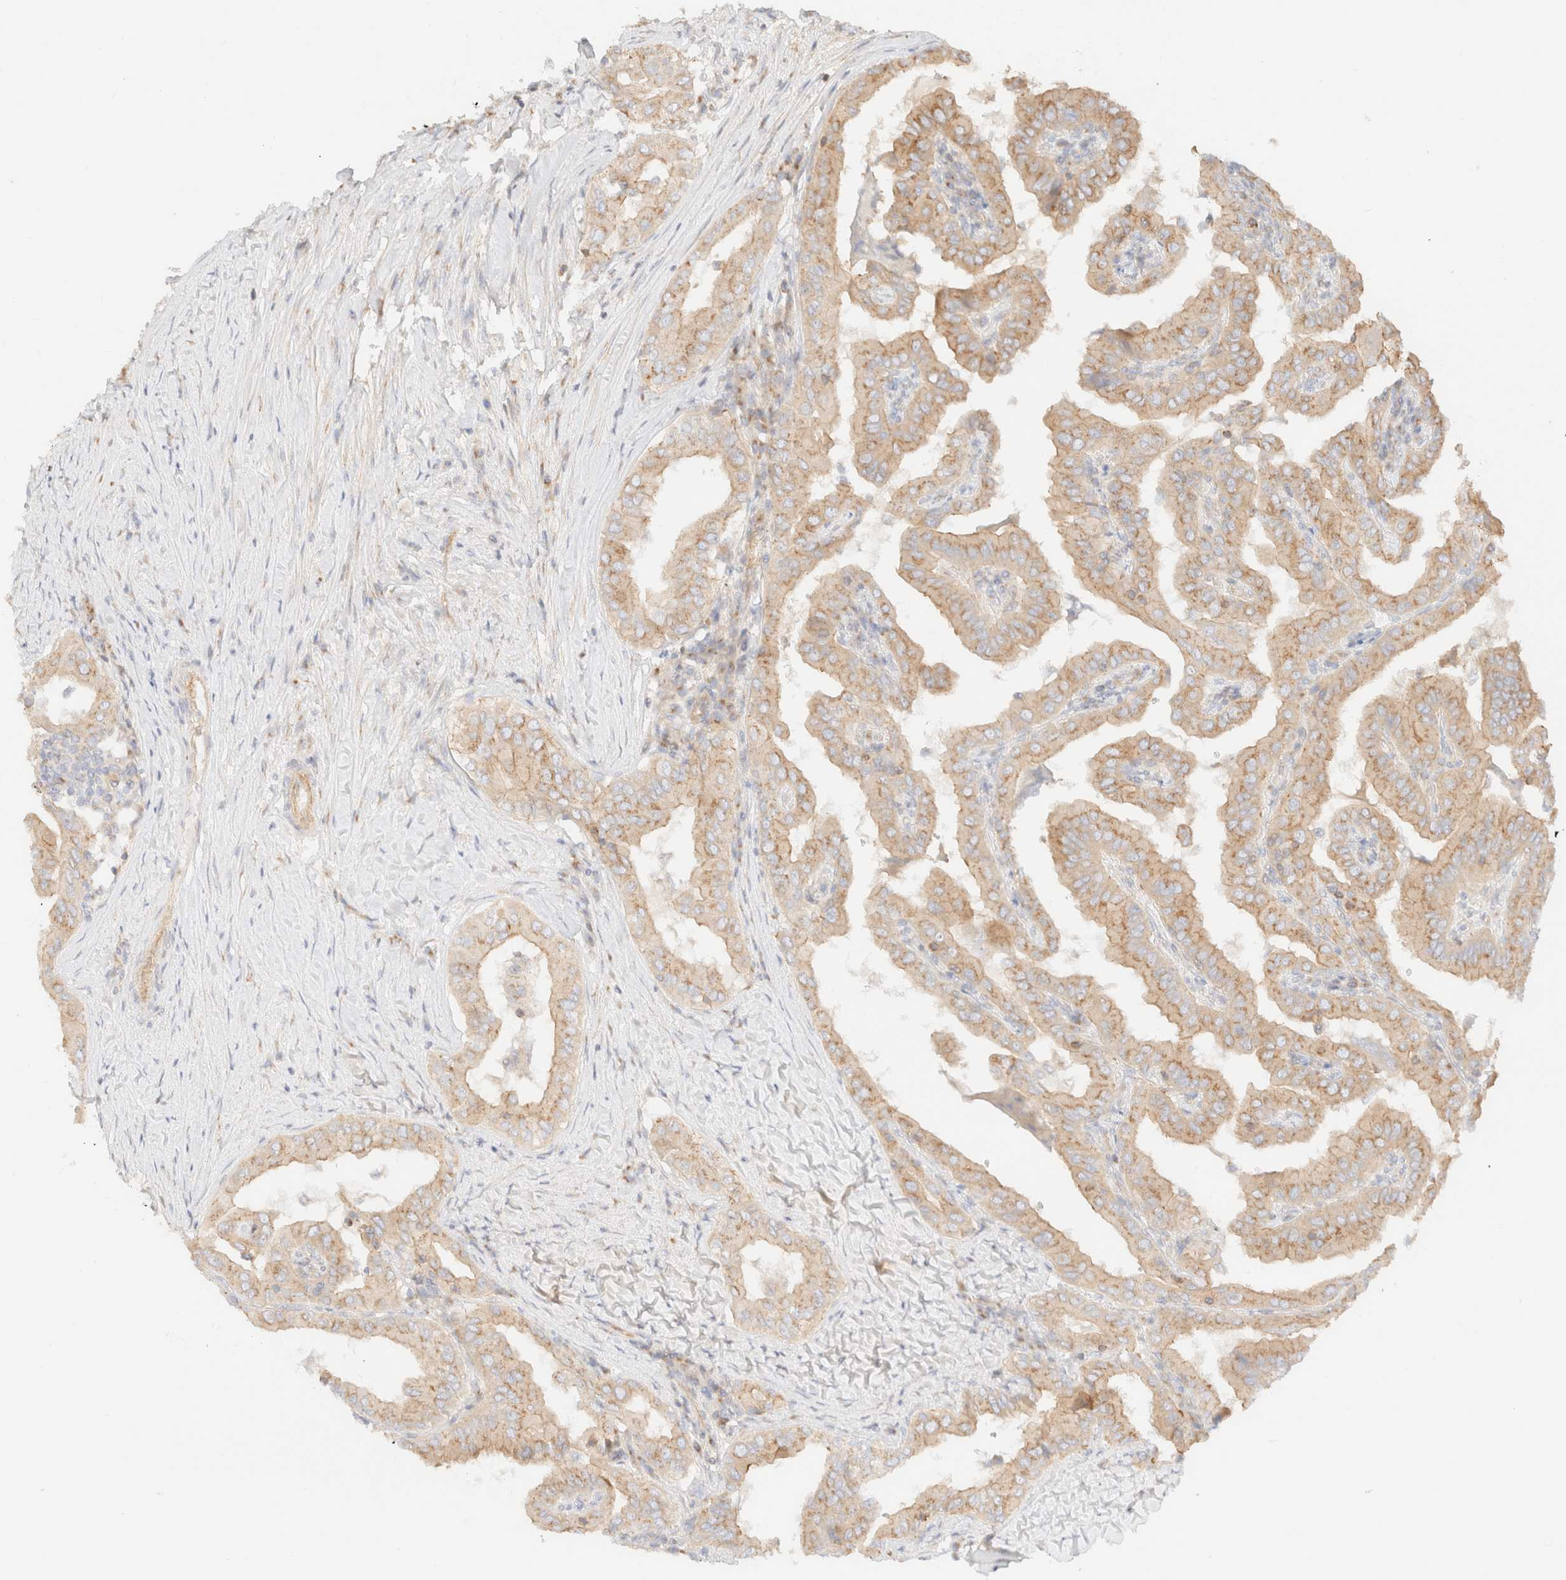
{"staining": {"intensity": "moderate", "quantity": ">75%", "location": "cytoplasmic/membranous"}, "tissue": "thyroid cancer", "cell_type": "Tumor cells", "image_type": "cancer", "snomed": [{"axis": "morphology", "description": "Papillary adenocarcinoma, NOS"}, {"axis": "topography", "description": "Thyroid gland"}], "caption": "DAB immunohistochemical staining of human thyroid cancer (papillary adenocarcinoma) reveals moderate cytoplasmic/membranous protein staining in approximately >75% of tumor cells.", "gene": "MYO10", "patient": {"sex": "male", "age": 33}}